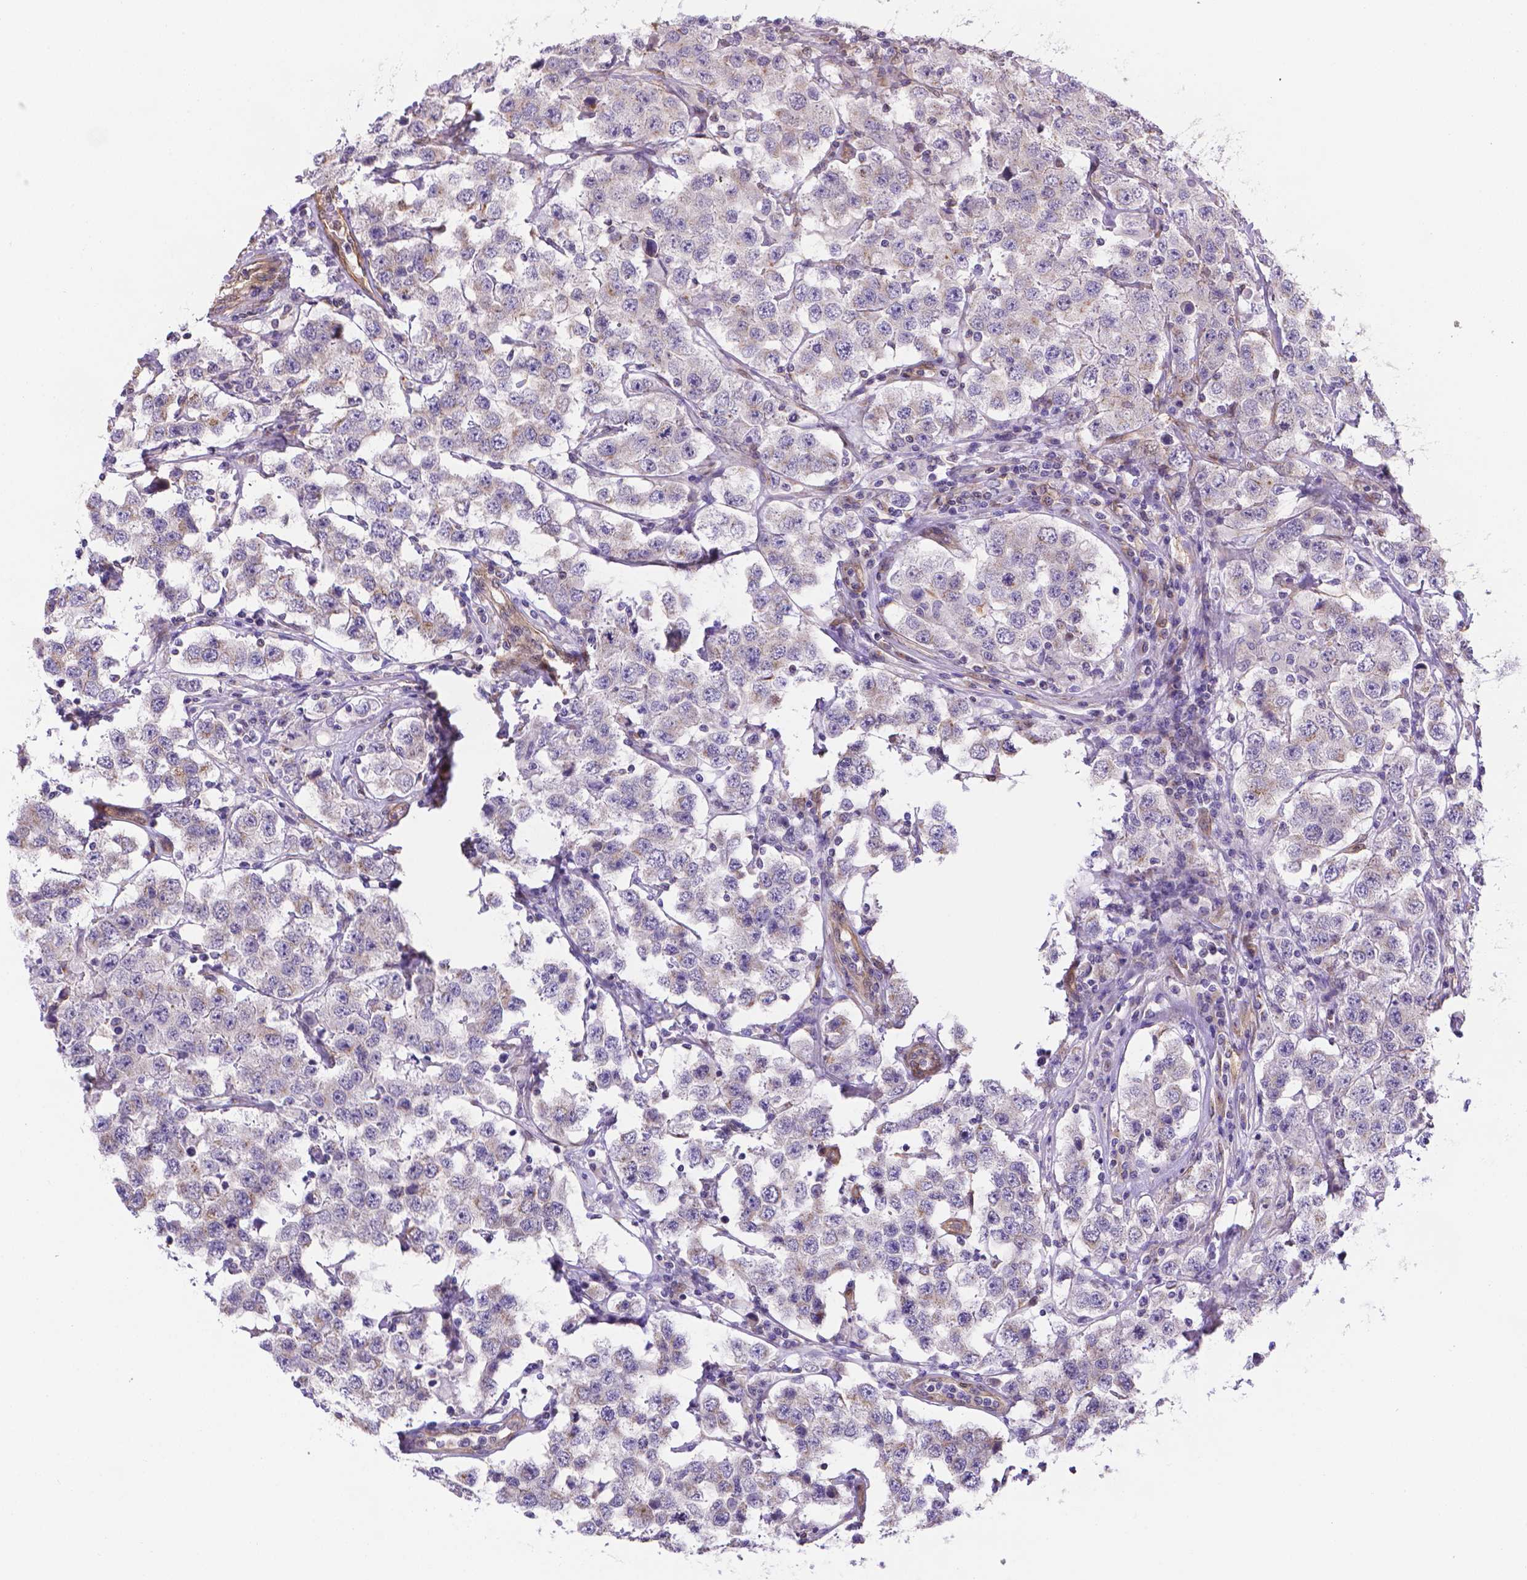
{"staining": {"intensity": "weak", "quantity": ">75%", "location": "cytoplasmic/membranous"}, "tissue": "testis cancer", "cell_type": "Tumor cells", "image_type": "cancer", "snomed": [{"axis": "morphology", "description": "Seminoma, NOS"}, {"axis": "topography", "description": "Testis"}], "caption": "Testis cancer stained with a protein marker reveals weak staining in tumor cells.", "gene": "YAP1", "patient": {"sex": "male", "age": 52}}